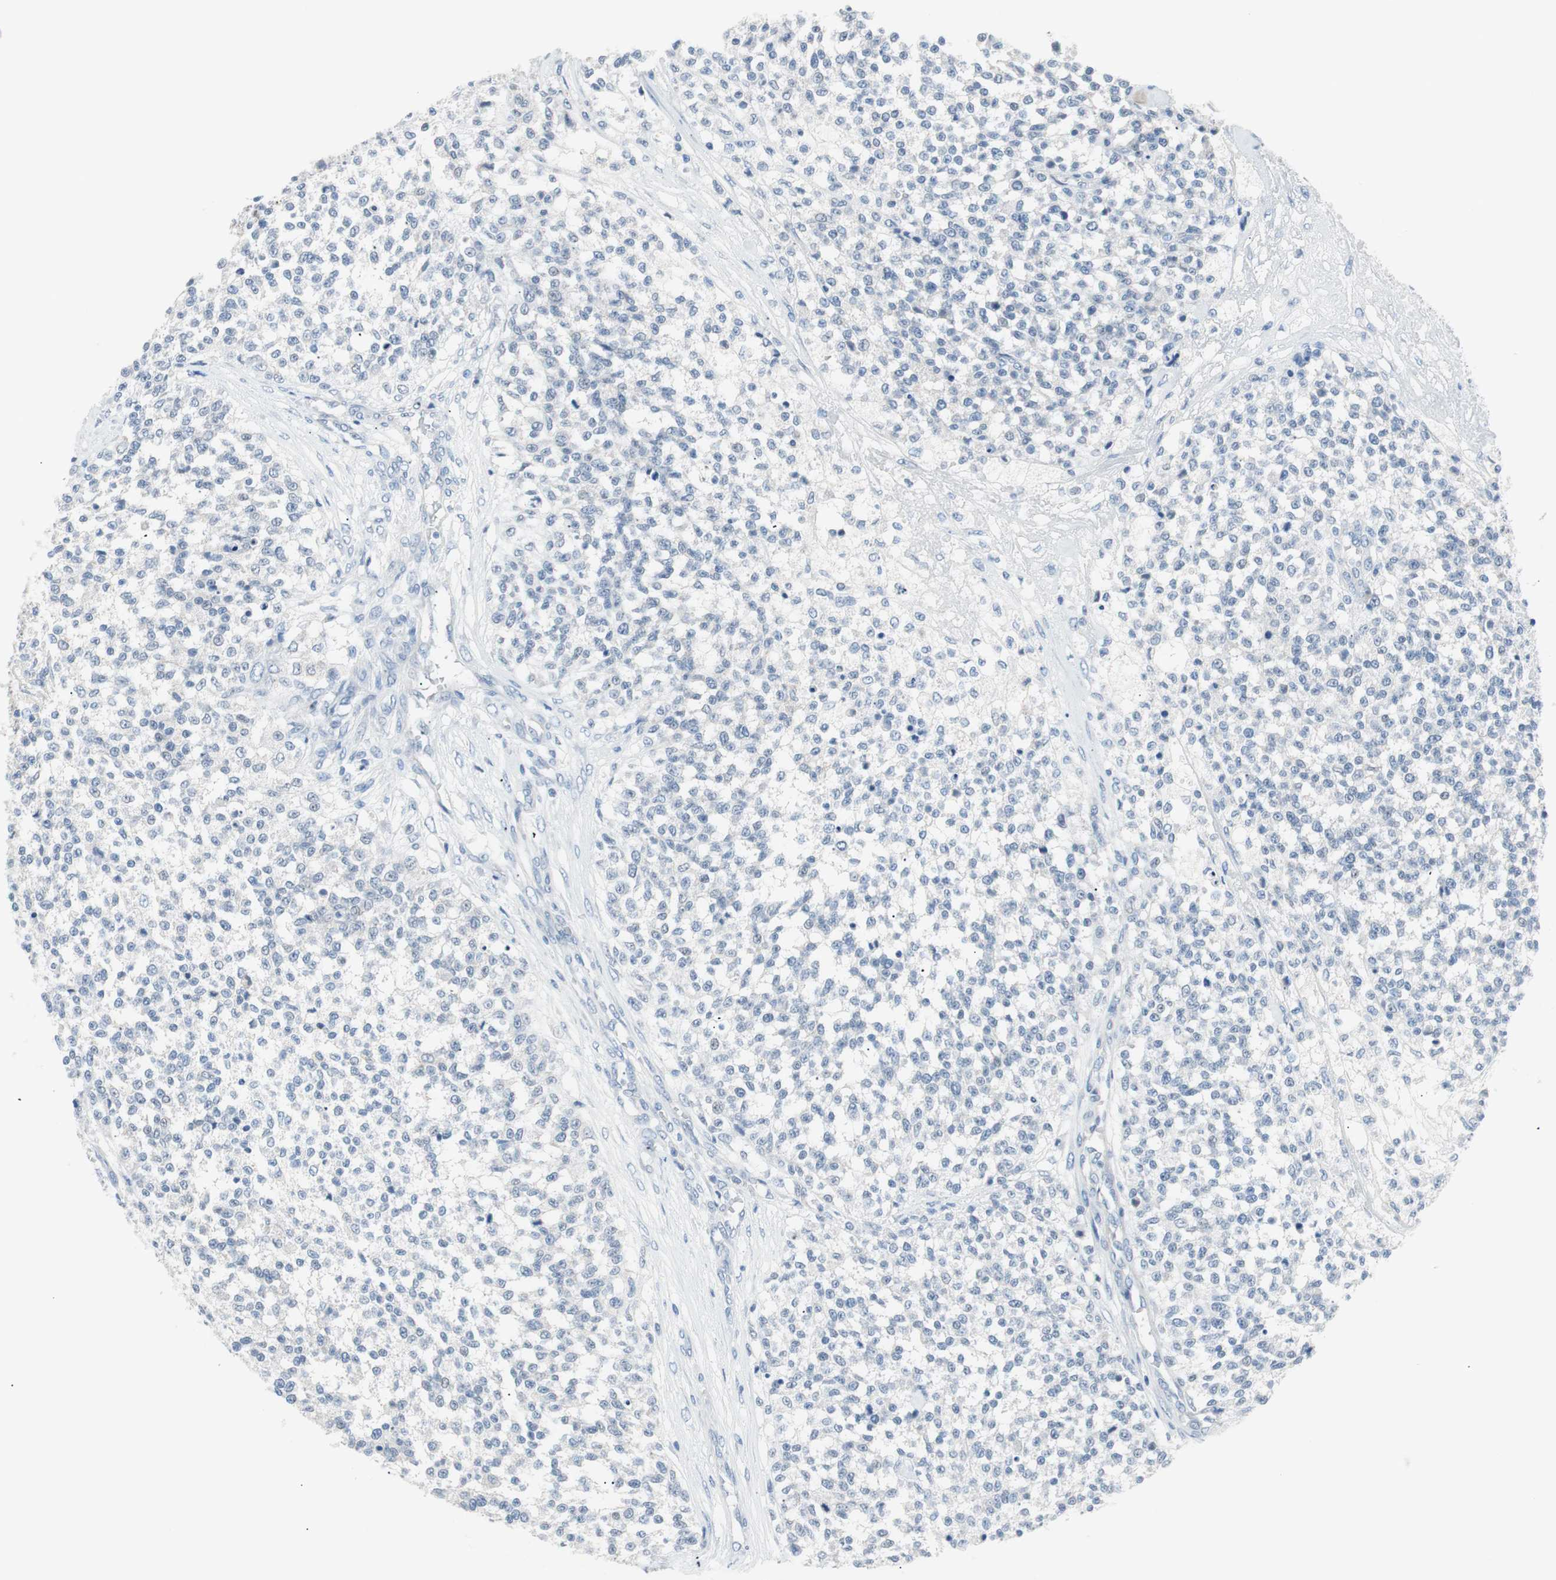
{"staining": {"intensity": "negative", "quantity": "none", "location": "none"}, "tissue": "testis cancer", "cell_type": "Tumor cells", "image_type": "cancer", "snomed": [{"axis": "morphology", "description": "Seminoma, NOS"}, {"axis": "topography", "description": "Testis"}], "caption": "The image reveals no staining of tumor cells in testis seminoma. Nuclei are stained in blue.", "gene": "VIL1", "patient": {"sex": "male", "age": 59}}